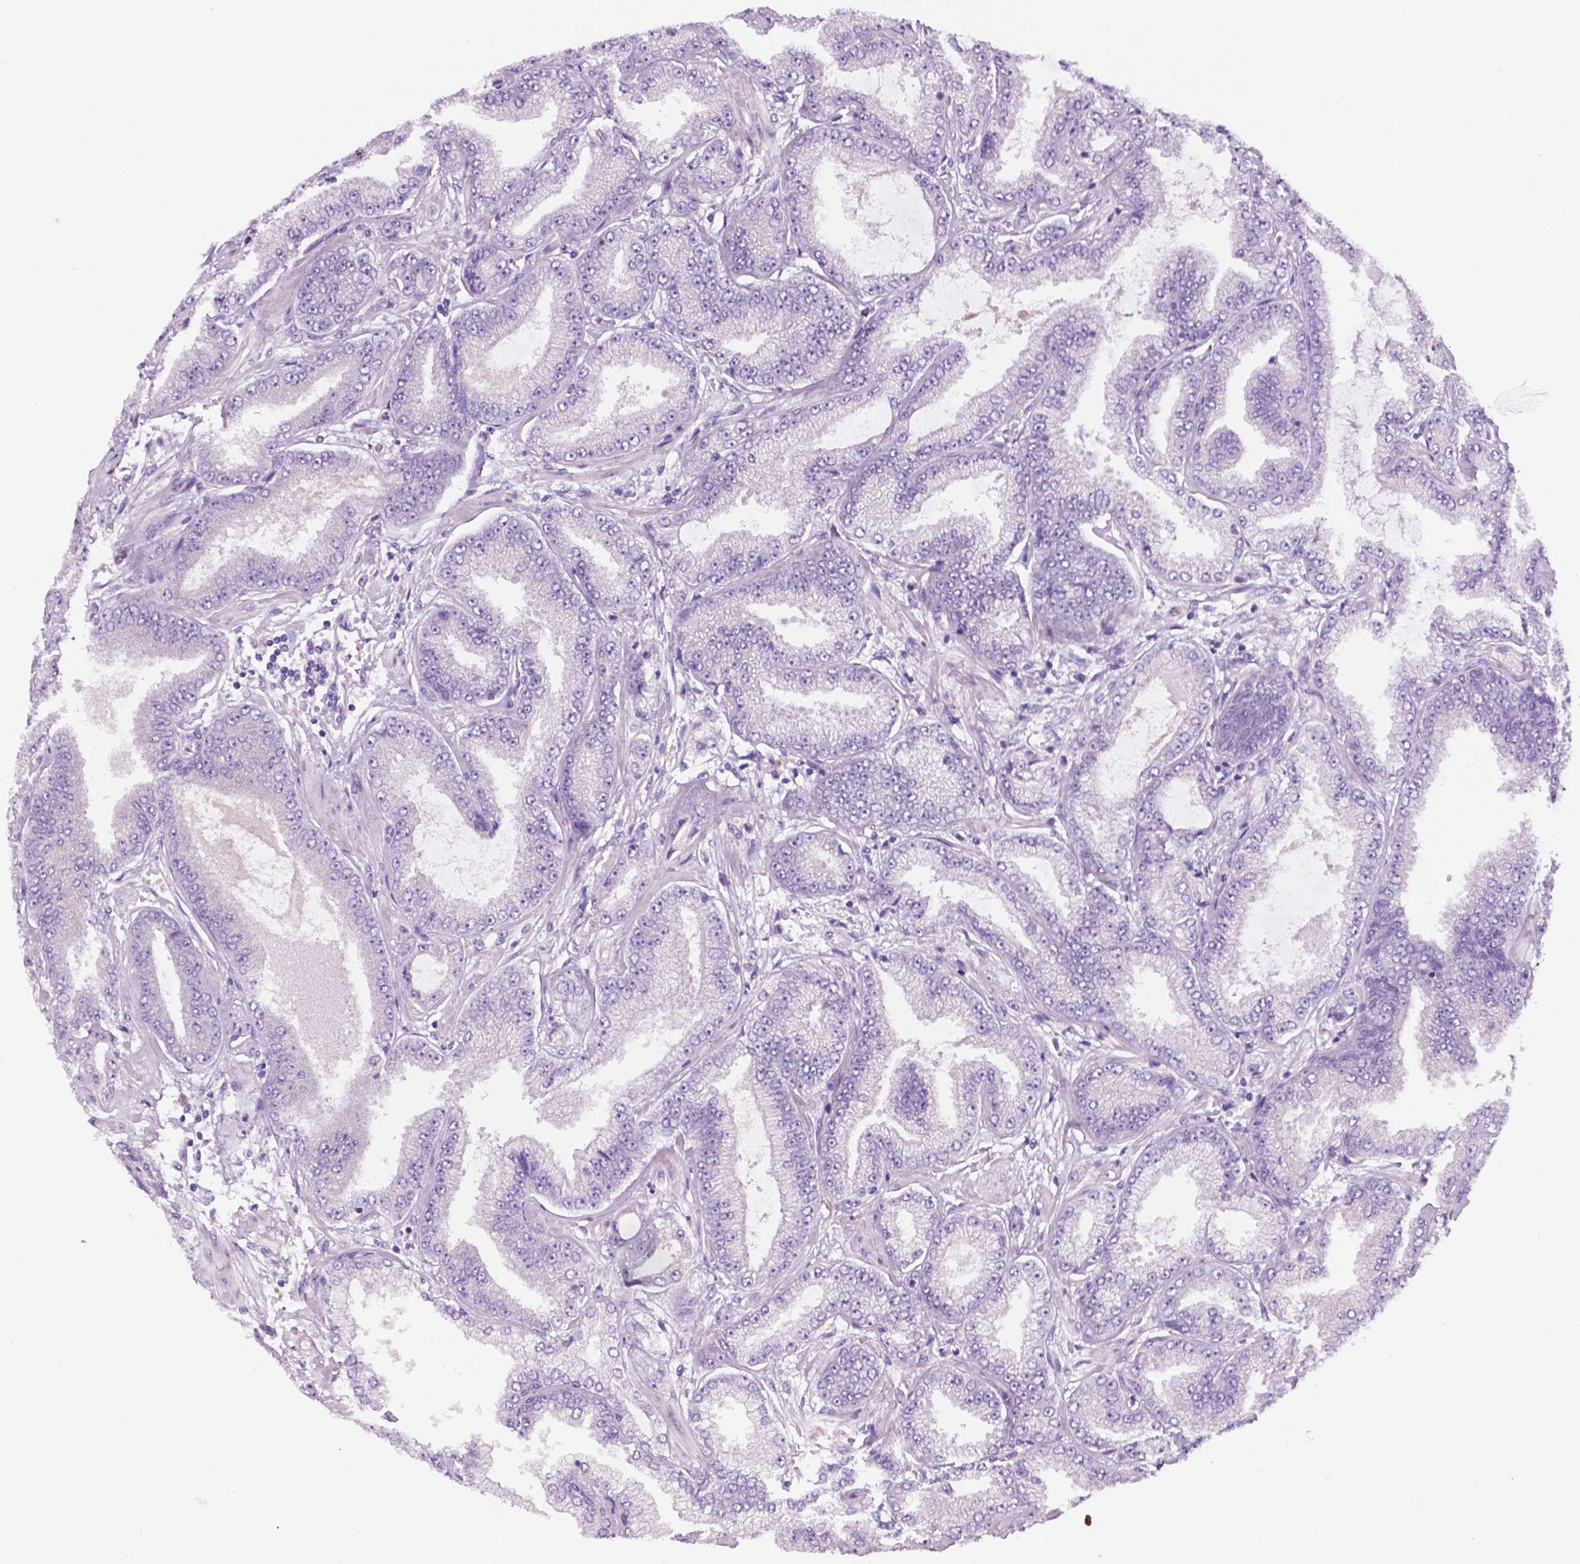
{"staining": {"intensity": "negative", "quantity": "none", "location": "none"}, "tissue": "prostate cancer", "cell_type": "Tumor cells", "image_type": "cancer", "snomed": [{"axis": "morphology", "description": "Adenocarcinoma, Low grade"}, {"axis": "topography", "description": "Prostate"}], "caption": "Immunohistochemistry (IHC) of adenocarcinoma (low-grade) (prostate) demonstrates no positivity in tumor cells.", "gene": "FAM50B", "patient": {"sex": "male", "age": 55}}